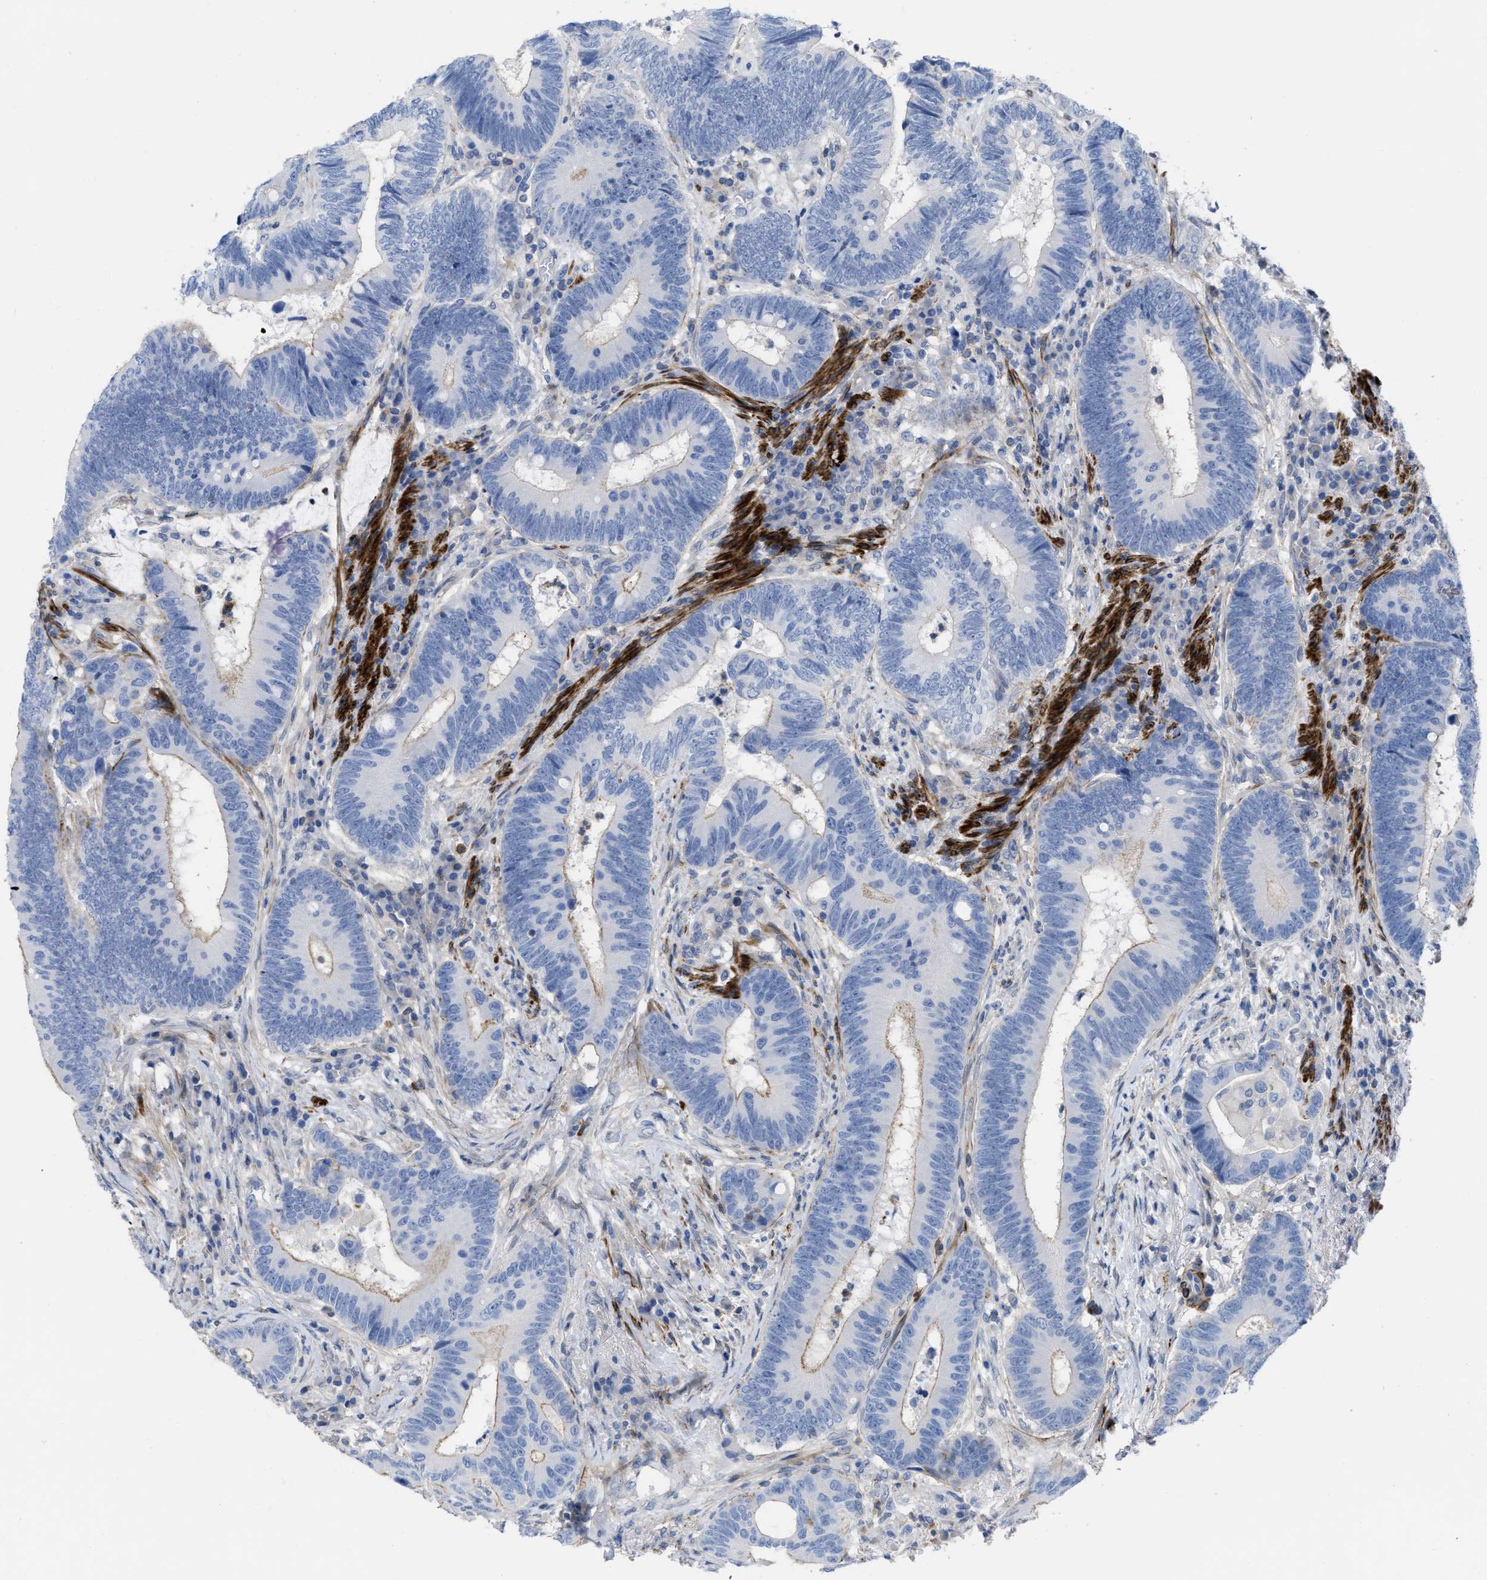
{"staining": {"intensity": "weak", "quantity": "<25%", "location": "cytoplasmic/membranous"}, "tissue": "colorectal cancer", "cell_type": "Tumor cells", "image_type": "cancer", "snomed": [{"axis": "morphology", "description": "Adenocarcinoma, NOS"}, {"axis": "topography", "description": "Rectum"}, {"axis": "topography", "description": "Anal"}], "caption": "Immunohistochemistry image of neoplastic tissue: human colorectal adenocarcinoma stained with DAB (3,3'-diaminobenzidine) reveals no significant protein expression in tumor cells. (DAB (3,3'-diaminobenzidine) immunohistochemistry, high magnification).", "gene": "PRMT2", "patient": {"sex": "female", "age": 89}}